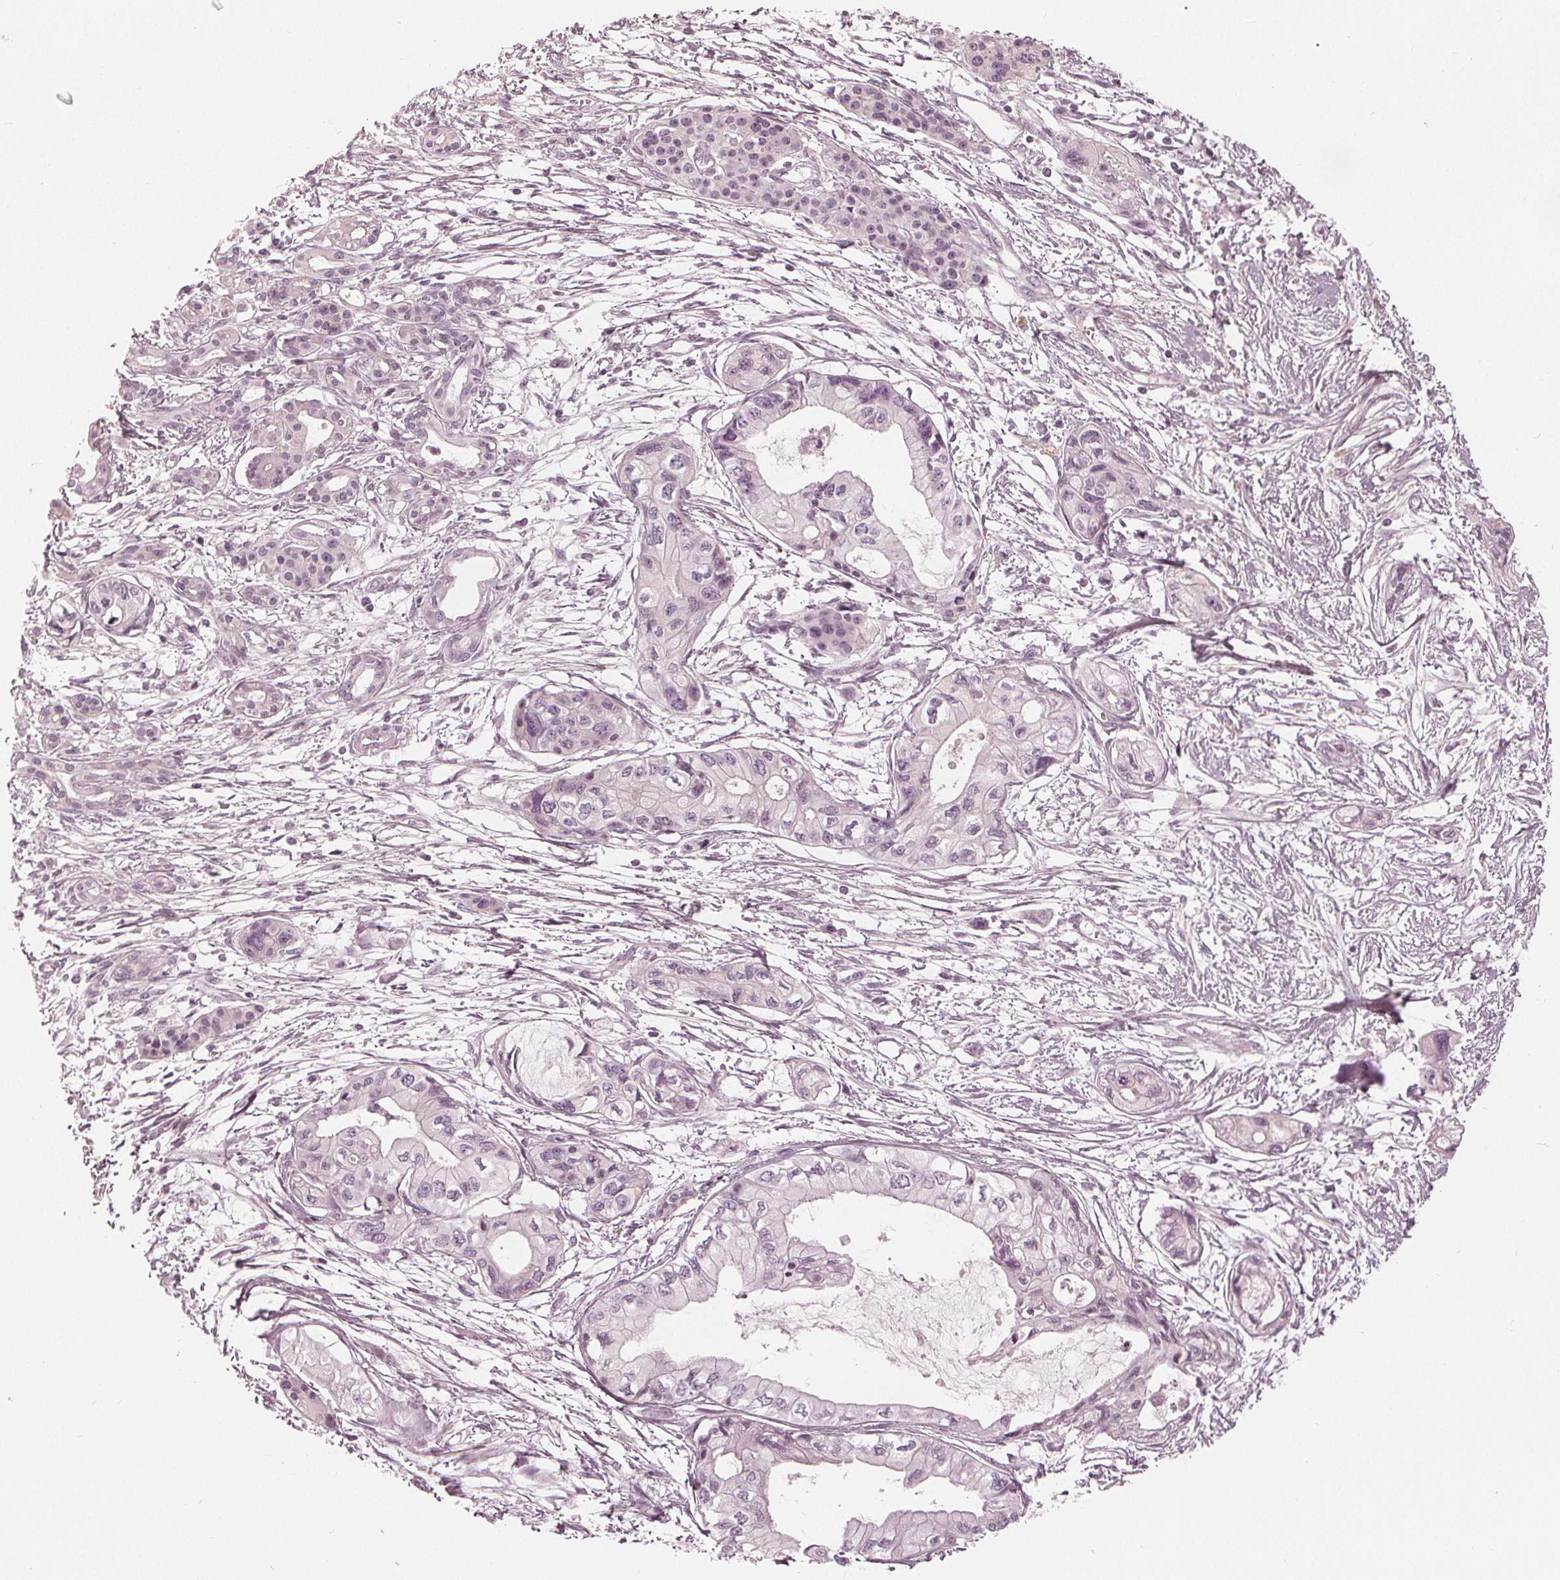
{"staining": {"intensity": "negative", "quantity": "none", "location": "none"}, "tissue": "pancreatic cancer", "cell_type": "Tumor cells", "image_type": "cancer", "snomed": [{"axis": "morphology", "description": "Adenocarcinoma, NOS"}, {"axis": "topography", "description": "Pancreas"}], "caption": "Protein analysis of pancreatic cancer shows no significant expression in tumor cells.", "gene": "PAEP", "patient": {"sex": "female", "age": 76}}